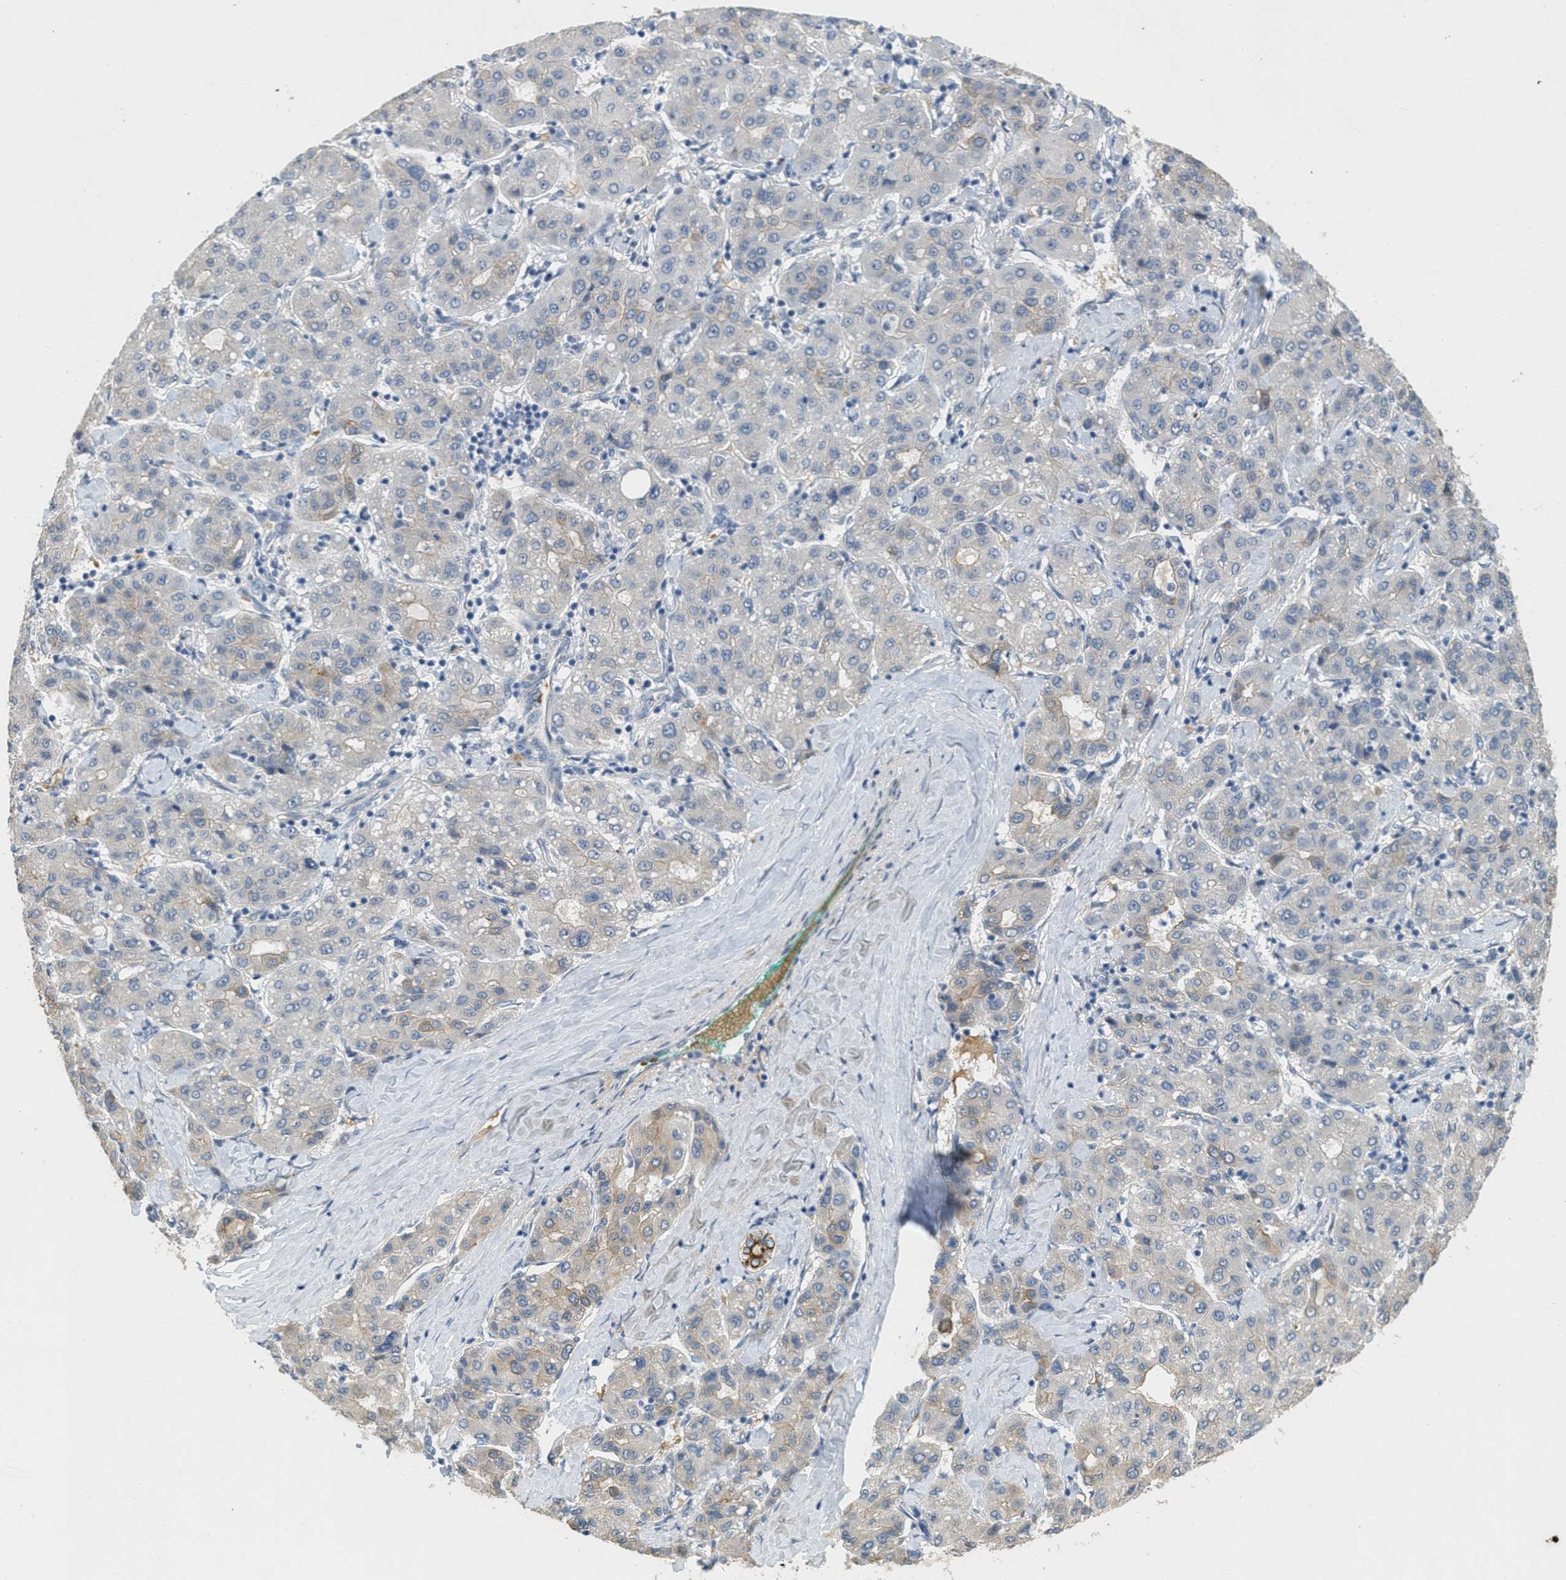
{"staining": {"intensity": "weak", "quantity": "<25%", "location": "cytoplasmic/membranous"}, "tissue": "liver cancer", "cell_type": "Tumor cells", "image_type": "cancer", "snomed": [{"axis": "morphology", "description": "Carcinoma, Hepatocellular, NOS"}, {"axis": "topography", "description": "Liver"}], "caption": "IHC image of neoplastic tissue: human liver hepatocellular carcinoma stained with DAB displays no significant protein expression in tumor cells.", "gene": "MRS2", "patient": {"sex": "male", "age": 65}}